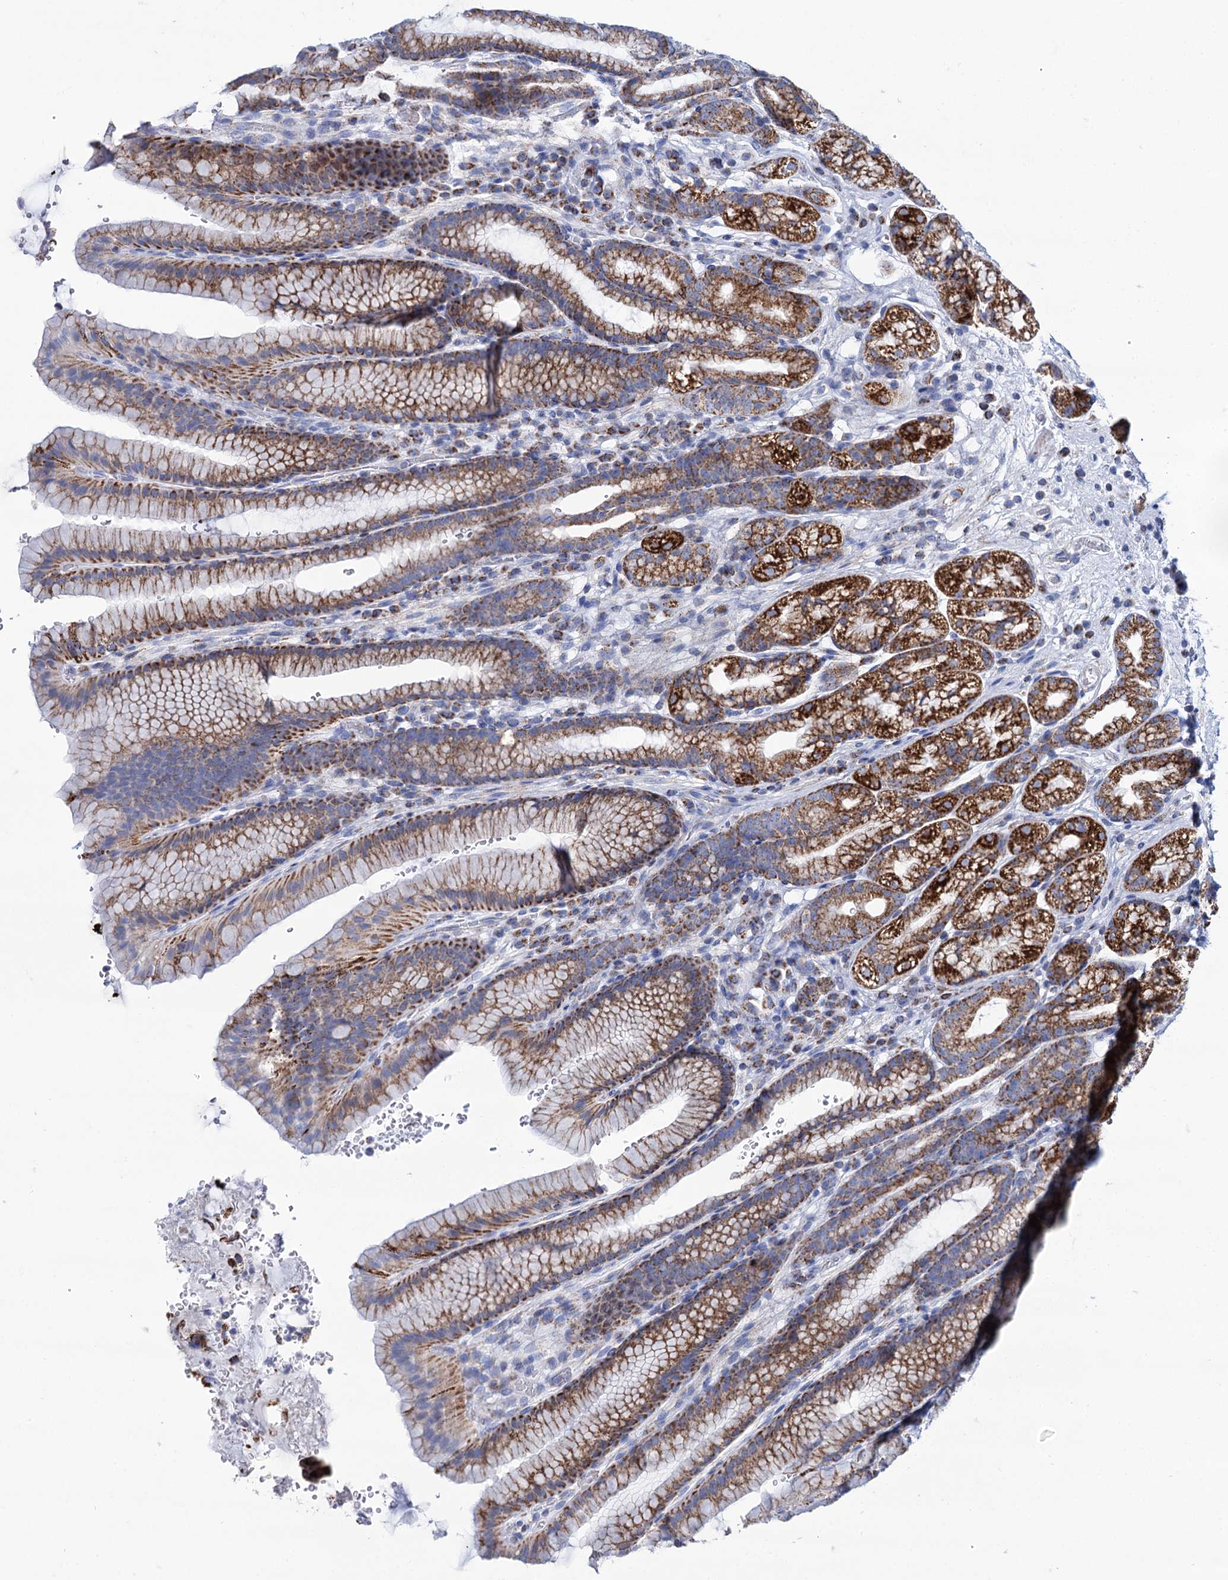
{"staining": {"intensity": "strong", "quantity": ">75%", "location": "cytoplasmic/membranous"}, "tissue": "stomach", "cell_type": "Glandular cells", "image_type": "normal", "snomed": [{"axis": "morphology", "description": "Normal tissue, NOS"}, {"axis": "morphology", "description": "Adenocarcinoma, NOS"}, {"axis": "topography", "description": "Stomach"}], "caption": "Human stomach stained with a brown dye demonstrates strong cytoplasmic/membranous positive staining in about >75% of glandular cells.", "gene": "UBASH3B", "patient": {"sex": "male", "age": 57}}